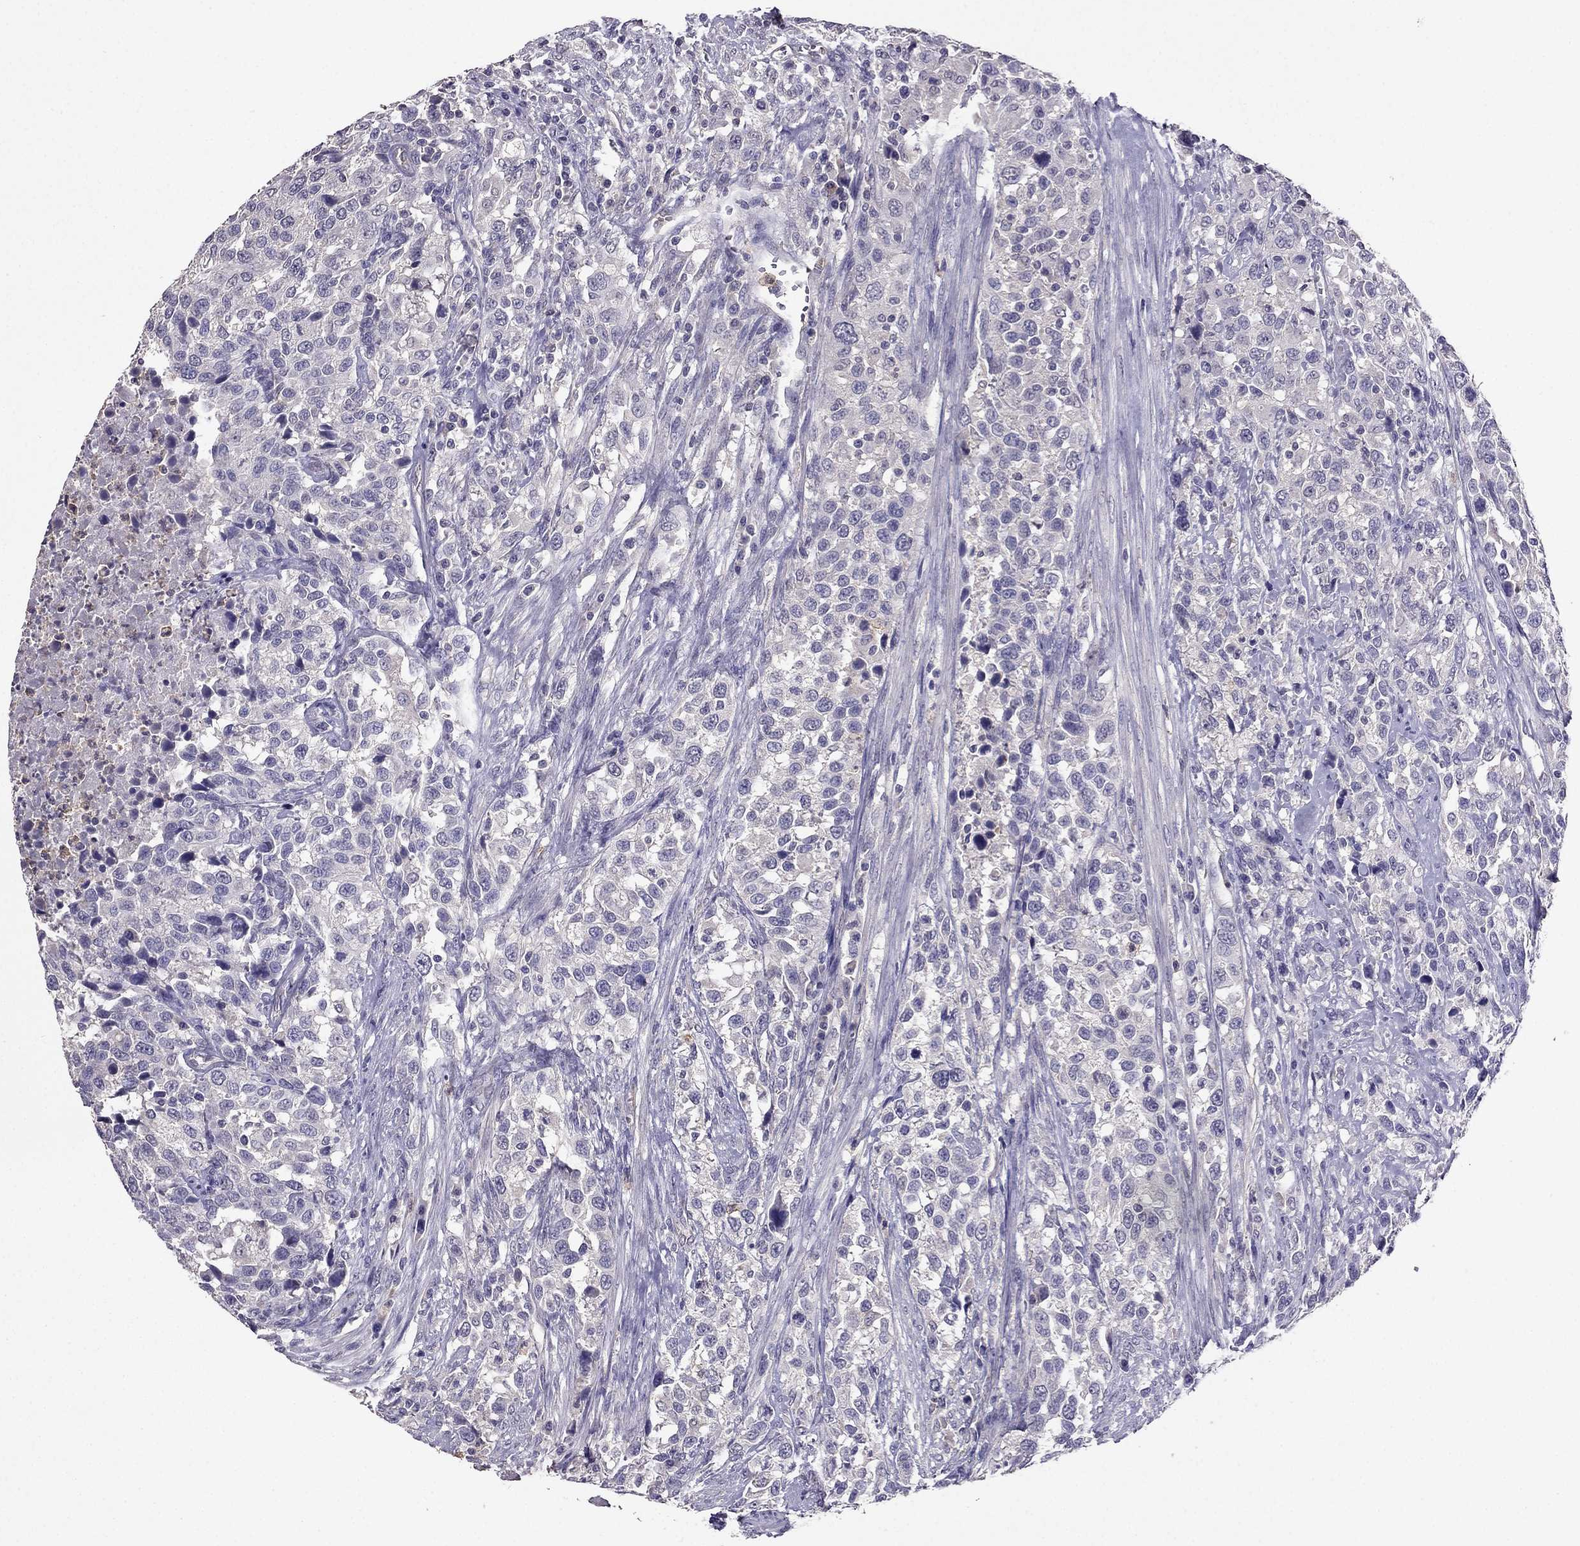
{"staining": {"intensity": "negative", "quantity": "none", "location": "none"}, "tissue": "urothelial cancer", "cell_type": "Tumor cells", "image_type": "cancer", "snomed": [{"axis": "morphology", "description": "Urothelial carcinoma, NOS"}, {"axis": "morphology", "description": "Urothelial carcinoma, High grade"}, {"axis": "topography", "description": "Urinary bladder"}], "caption": "Human urothelial cancer stained for a protein using immunohistochemistry displays no positivity in tumor cells.", "gene": "RFLNB", "patient": {"sex": "female", "age": 64}}